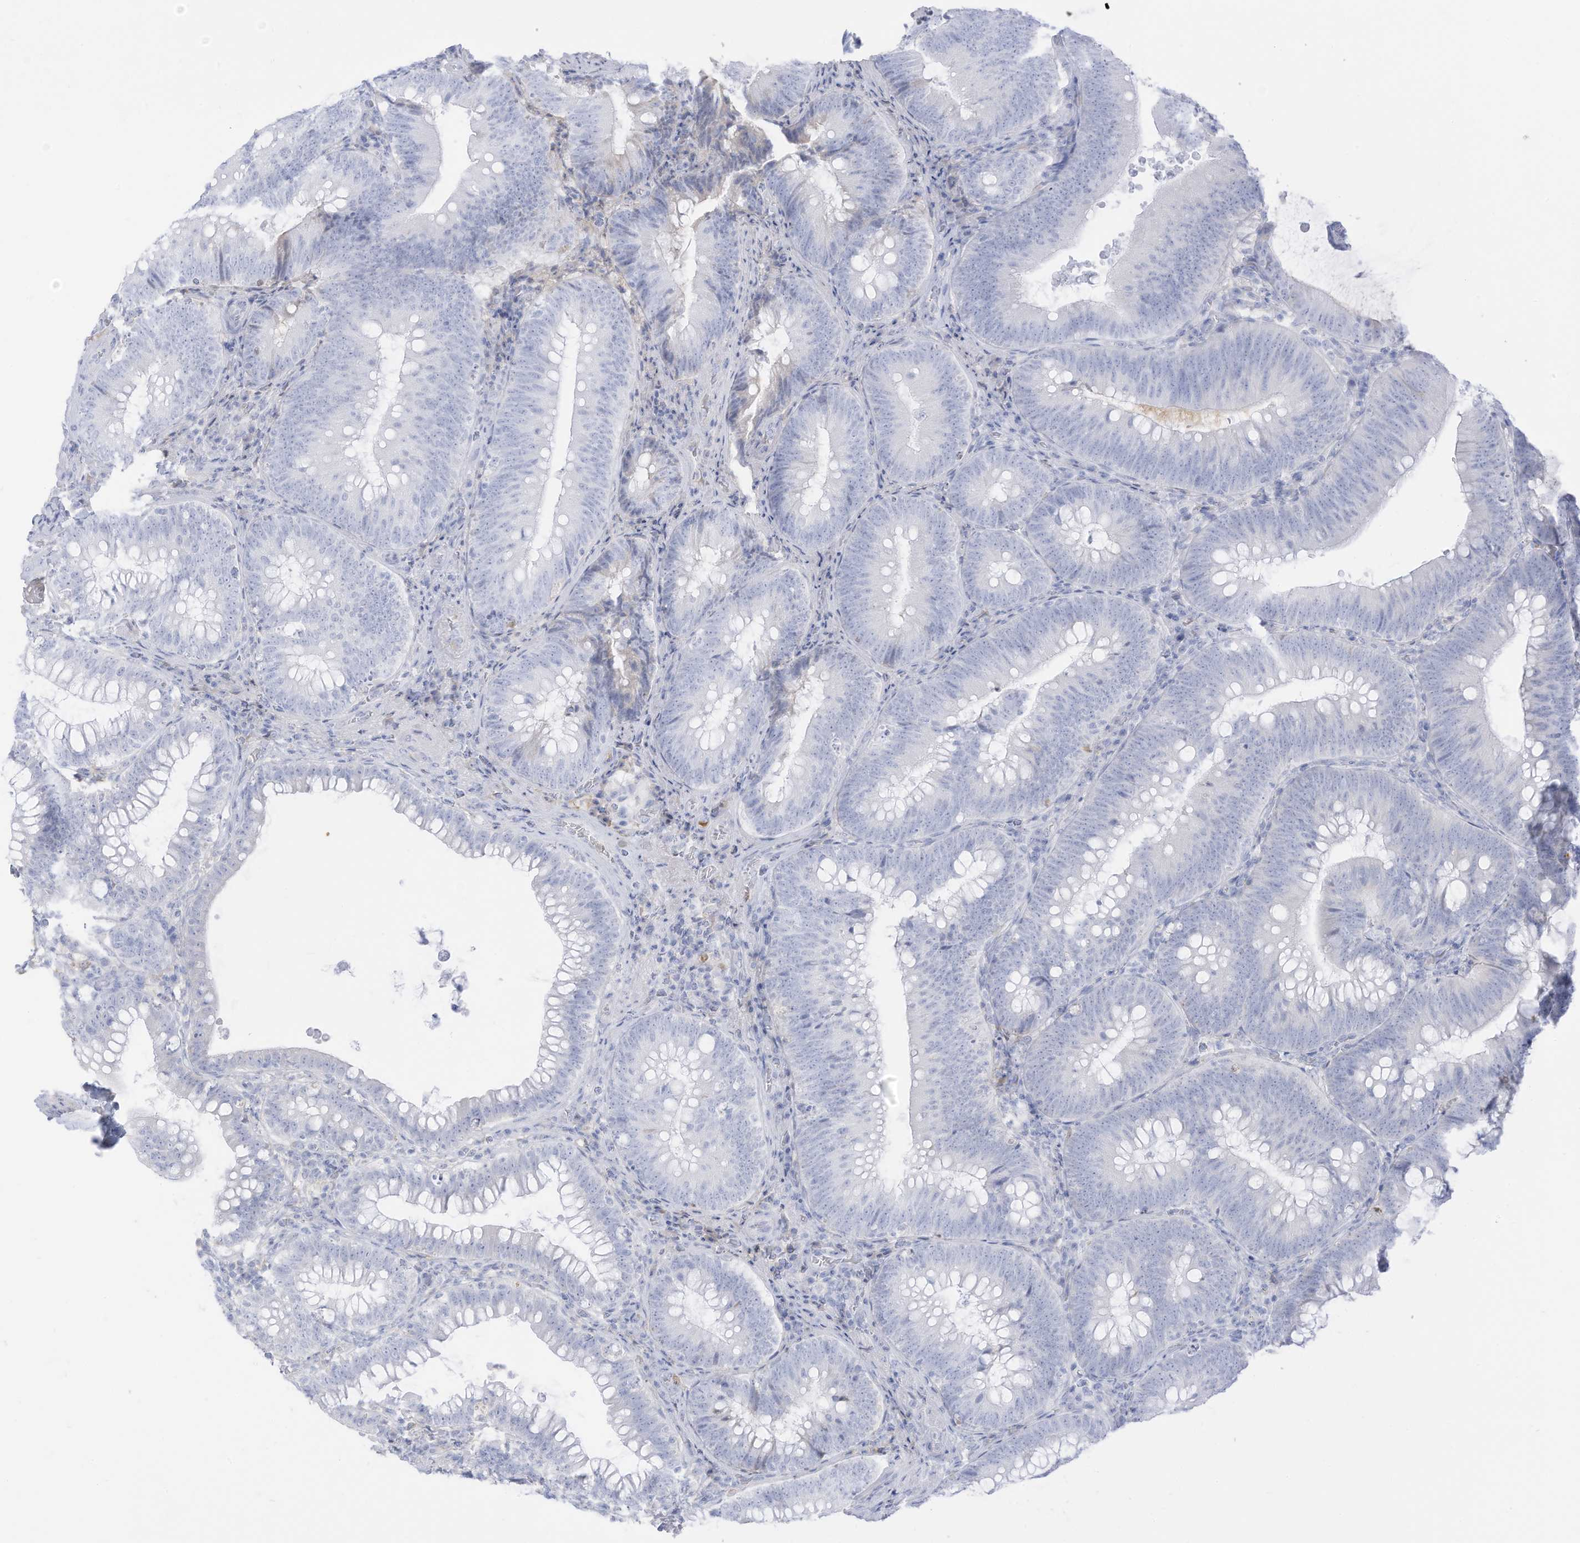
{"staining": {"intensity": "negative", "quantity": "none", "location": "none"}, "tissue": "colorectal cancer", "cell_type": "Tumor cells", "image_type": "cancer", "snomed": [{"axis": "morphology", "description": "Normal tissue, NOS"}, {"axis": "topography", "description": "Colon"}], "caption": "Immunohistochemical staining of human colorectal cancer exhibits no significant positivity in tumor cells.", "gene": "HSD17B13", "patient": {"sex": "female", "age": 82}}